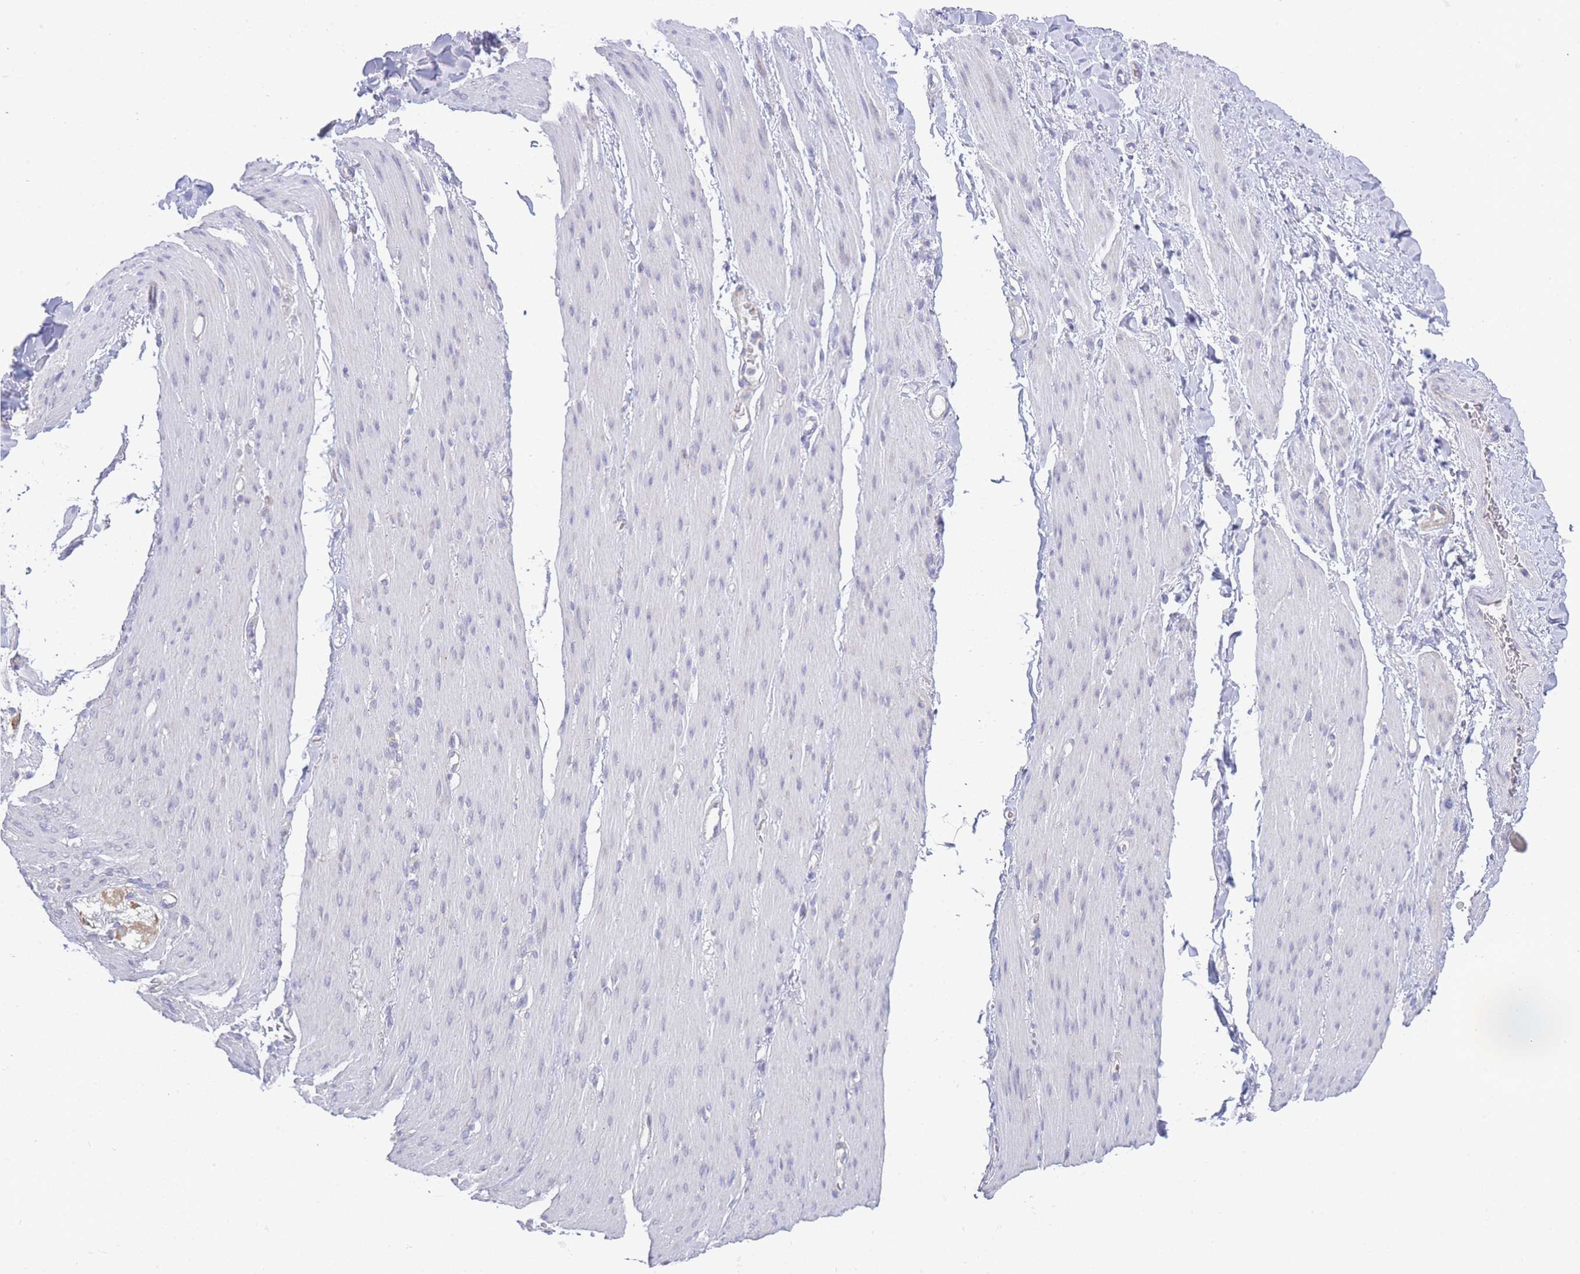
{"staining": {"intensity": "negative", "quantity": "none", "location": "none"}, "tissue": "adipose tissue", "cell_type": "Adipocytes", "image_type": "normal", "snomed": [{"axis": "morphology", "description": "Normal tissue, NOS"}, {"axis": "topography", "description": "Colon"}, {"axis": "topography", "description": "Peripheral nerve tissue"}], "caption": "This photomicrograph is of unremarkable adipose tissue stained with immunohistochemistry (IHC) to label a protein in brown with the nuclei are counter-stained blue. There is no expression in adipocytes. (DAB (3,3'-diaminobenzidine) IHC visualized using brightfield microscopy, high magnification).", "gene": "ZNF510", "patient": {"sex": "female", "age": 61}}